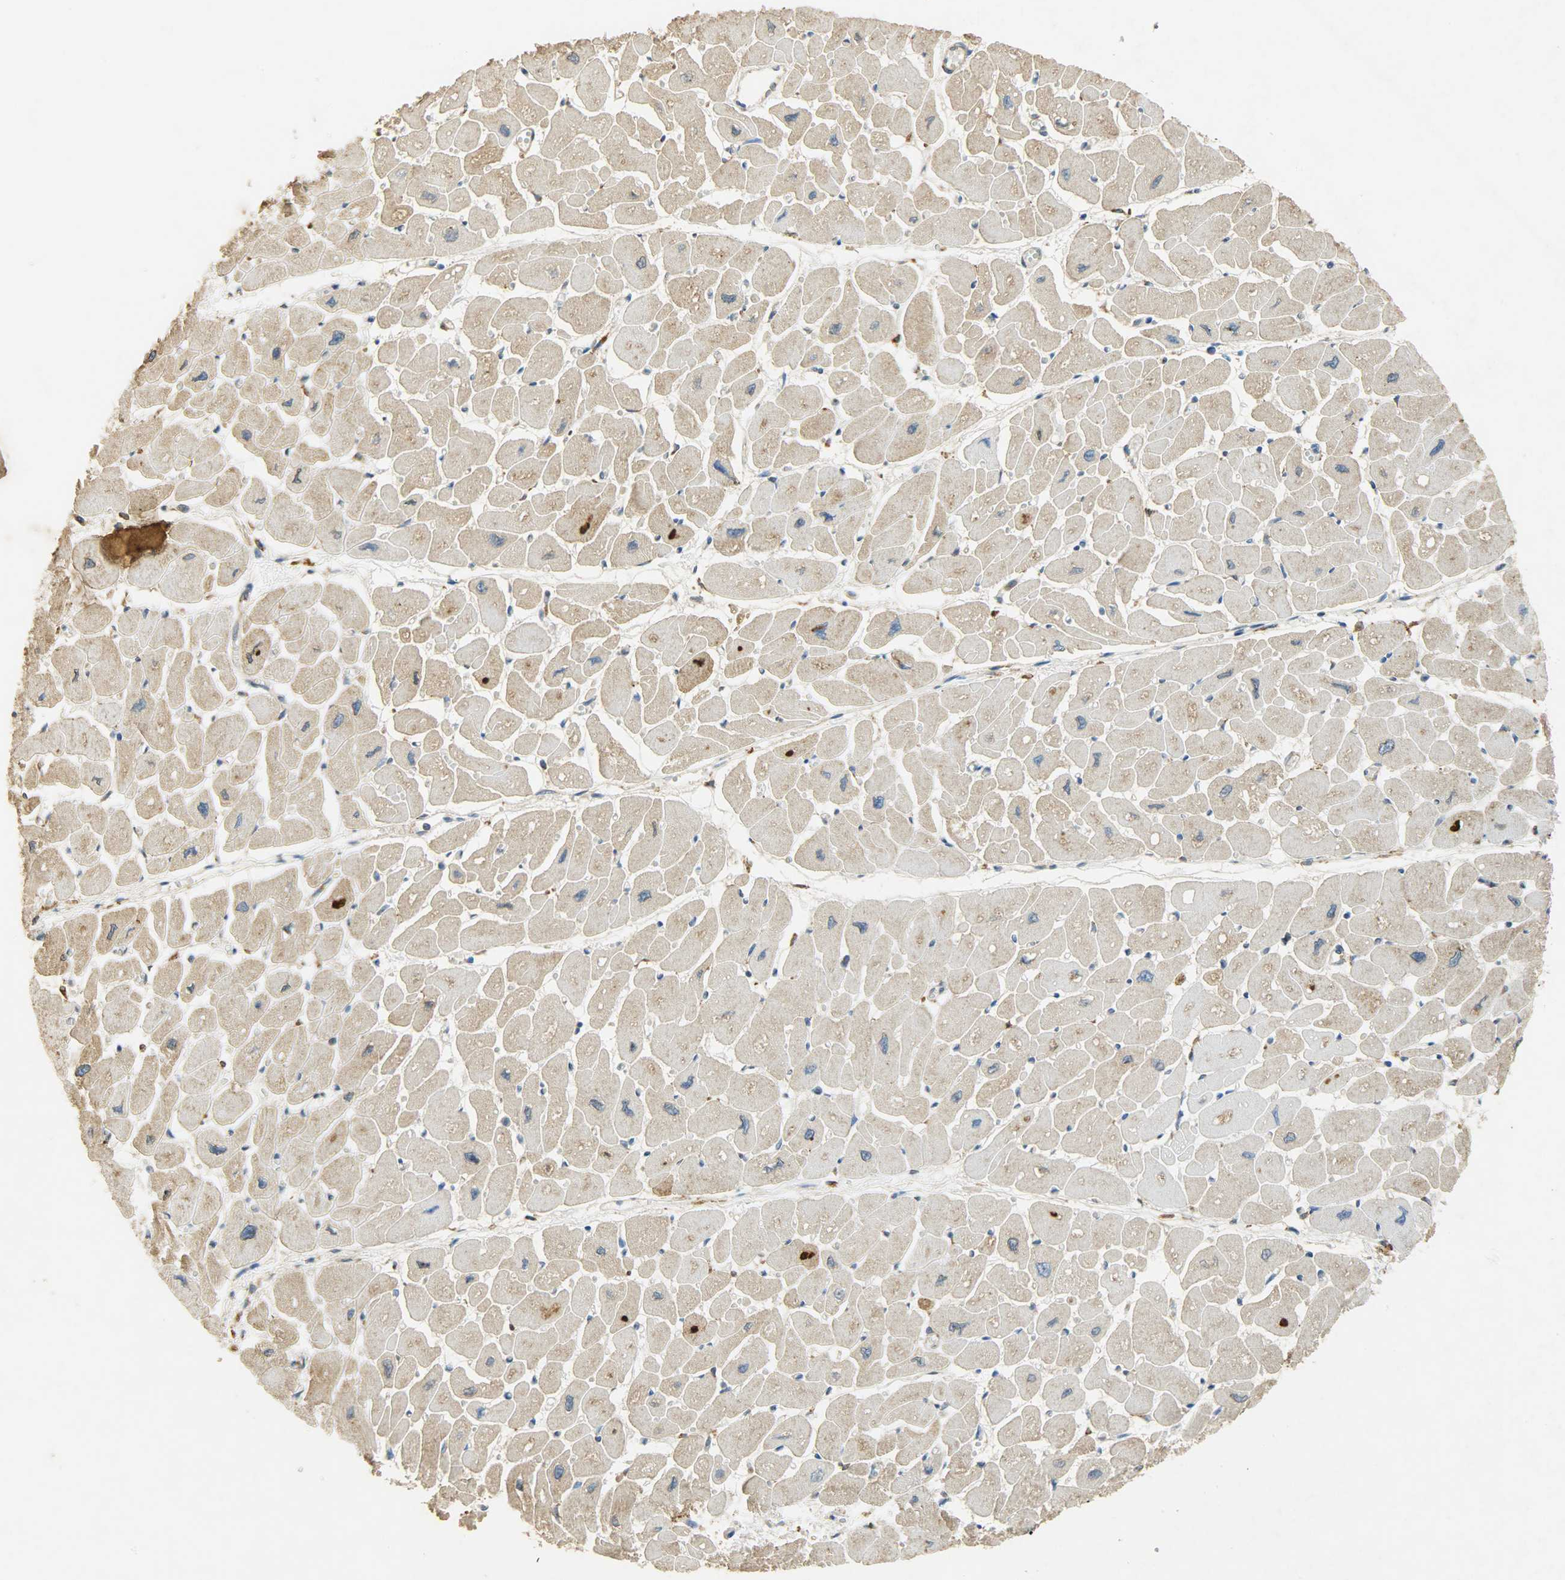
{"staining": {"intensity": "moderate", "quantity": ">75%", "location": "cytoplasmic/membranous"}, "tissue": "heart muscle", "cell_type": "Cardiomyocytes", "image_type": "normal", "snomed": [{"axis": "morphology", "description": "Normal tissue, NOS"}, {"axis": "topography", "description": "Heart"}], "caption": "Heart muscle stained with immunohistochemistry (IHC) reveals moderate cytoplasmic/membranous staining in approximately >75% of cardiomyocytes. (DAB (3,3'-diaminobenzidine) IHC, brown staining for protein, blue staining for nuclei).", "gene": "HSPA5", "patient": {"sex": "female", "age": 54}}